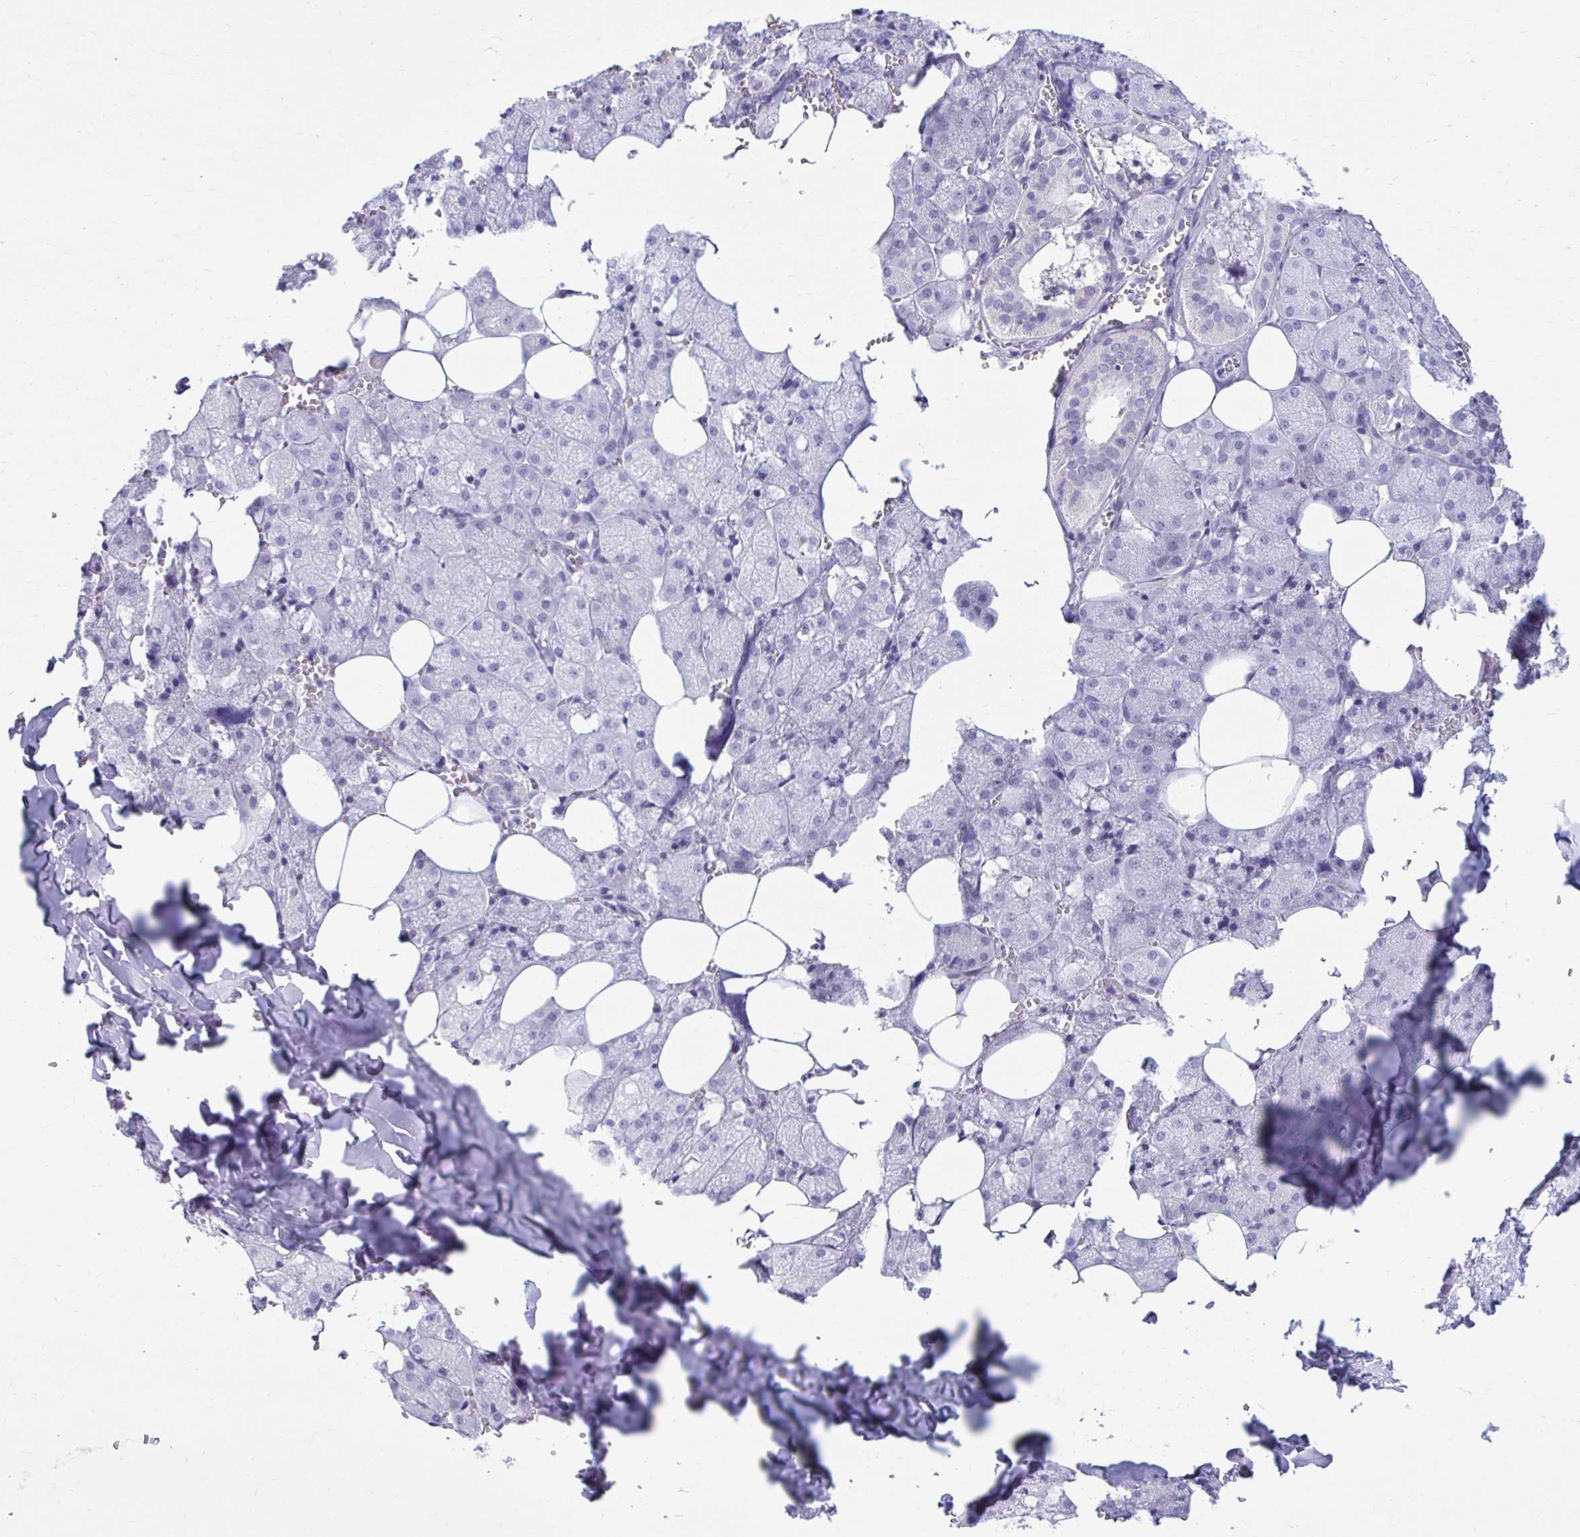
{"staining": {"intensity": "negative", "quantity": "none", "location": "none"}, "tissue": "salivary gland", "cell_type": "Glandular cells", "image_type": "normal", "snomed": [{"axis": "morphology", "description": "Normal tissue, NOS"}, {"axis": "topography", "description": "Salivary gland"}, {"axis": "topography", "description": "Peripheral nerve tissue"}], "caption": "Human salivary gland stained for a protein using IHC exhibits no positivity in glandular cells.", "gene": "C12orf71", "patient": {"sex": "male", "age": 38}}